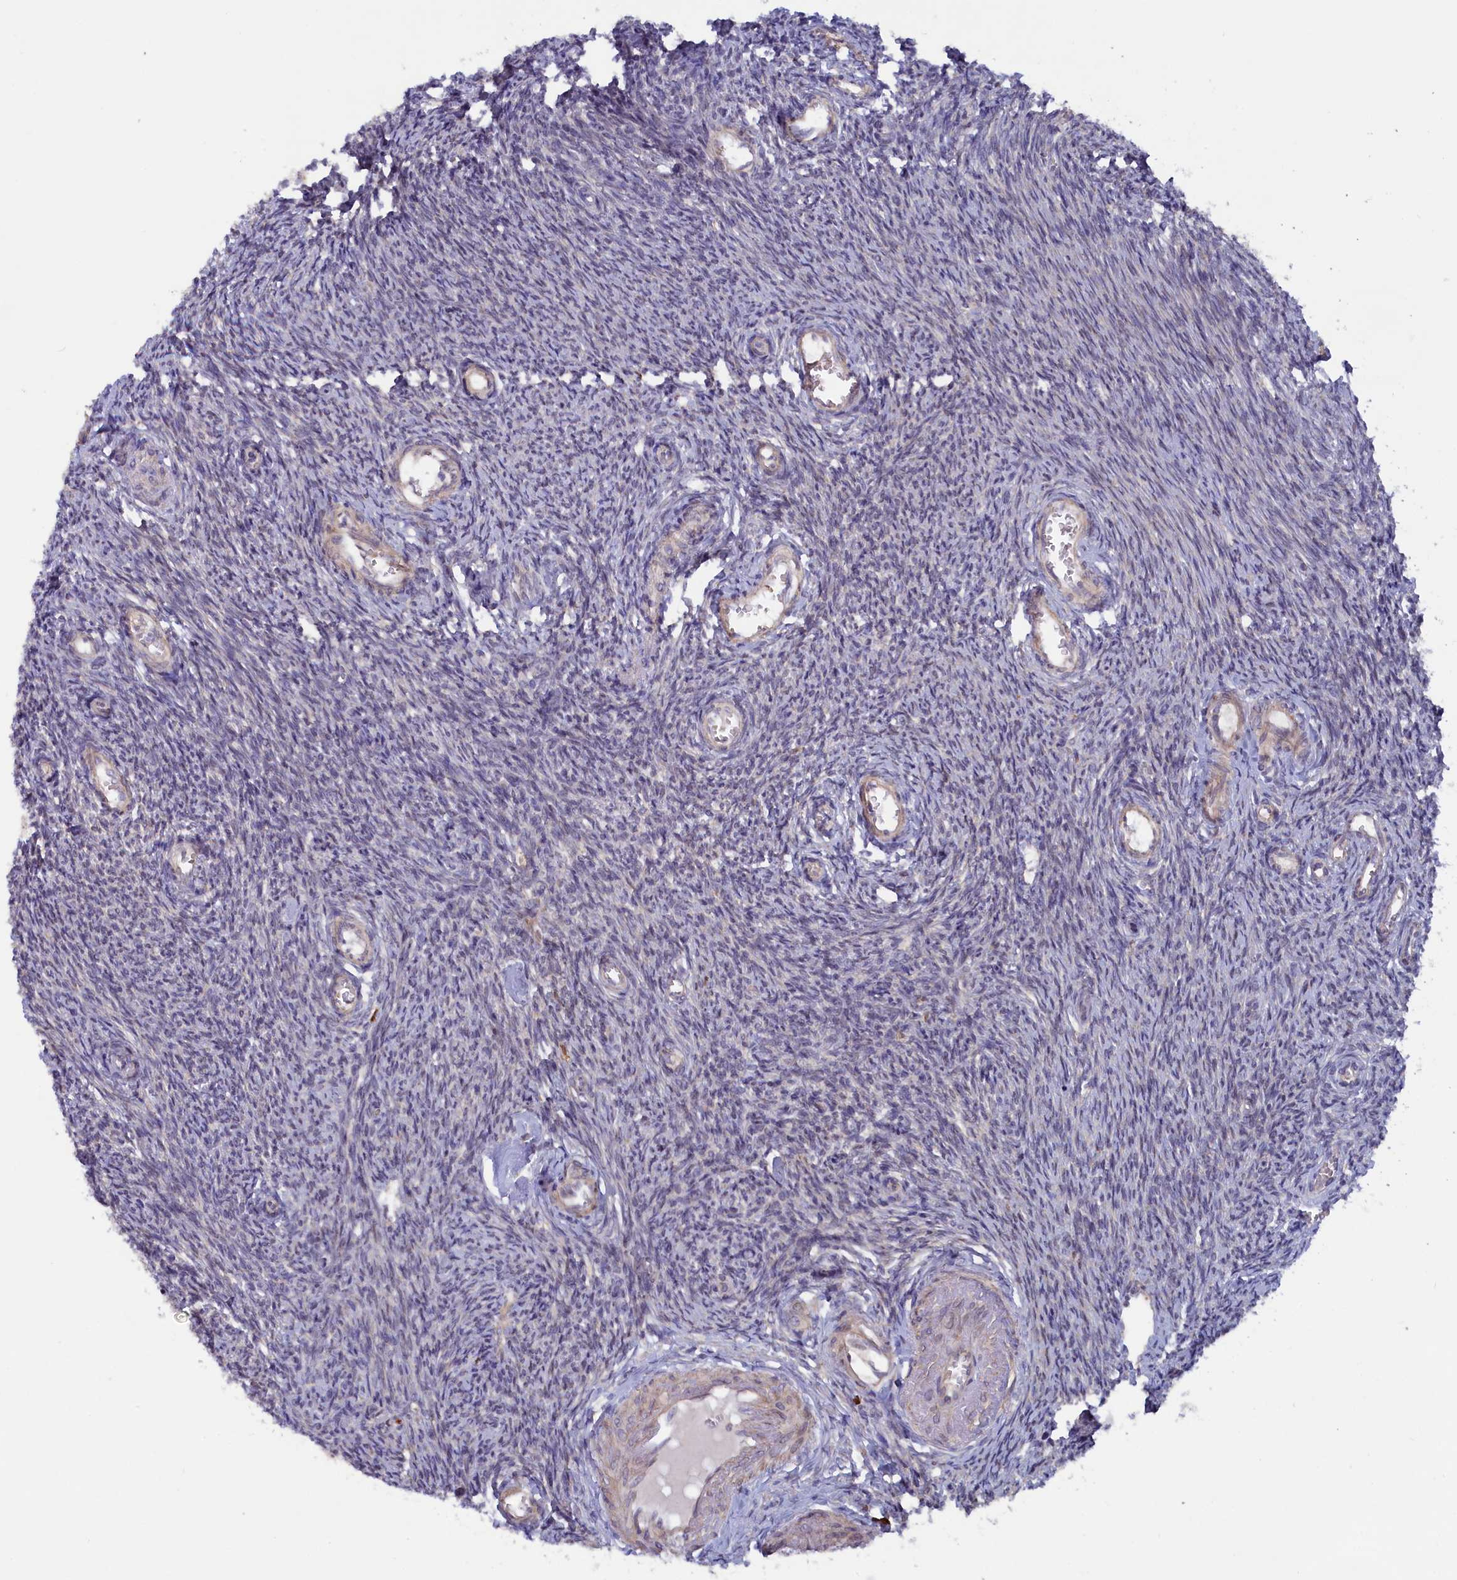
{"staining": {"intensity": "negative", "quantity": "none", "location": "none"}, "tissue": "ovary", "cell_type": "Ovarian stroma cells", "image_type": "normal", "snomed": [{"axis": "morphology", "description": "Normal tissue, NOS"}, {"axis": "topography", "description": "Ovary"}], "caption": "Immunohistochemistry (IHC) of unremarkable human ovary exhibits no expression in ovarian stroma cells. (Brightfield microscopy of DAB IHC at high magnification).", "gene": "JPT2", "patient": {"sex": "female", "age": 44}}